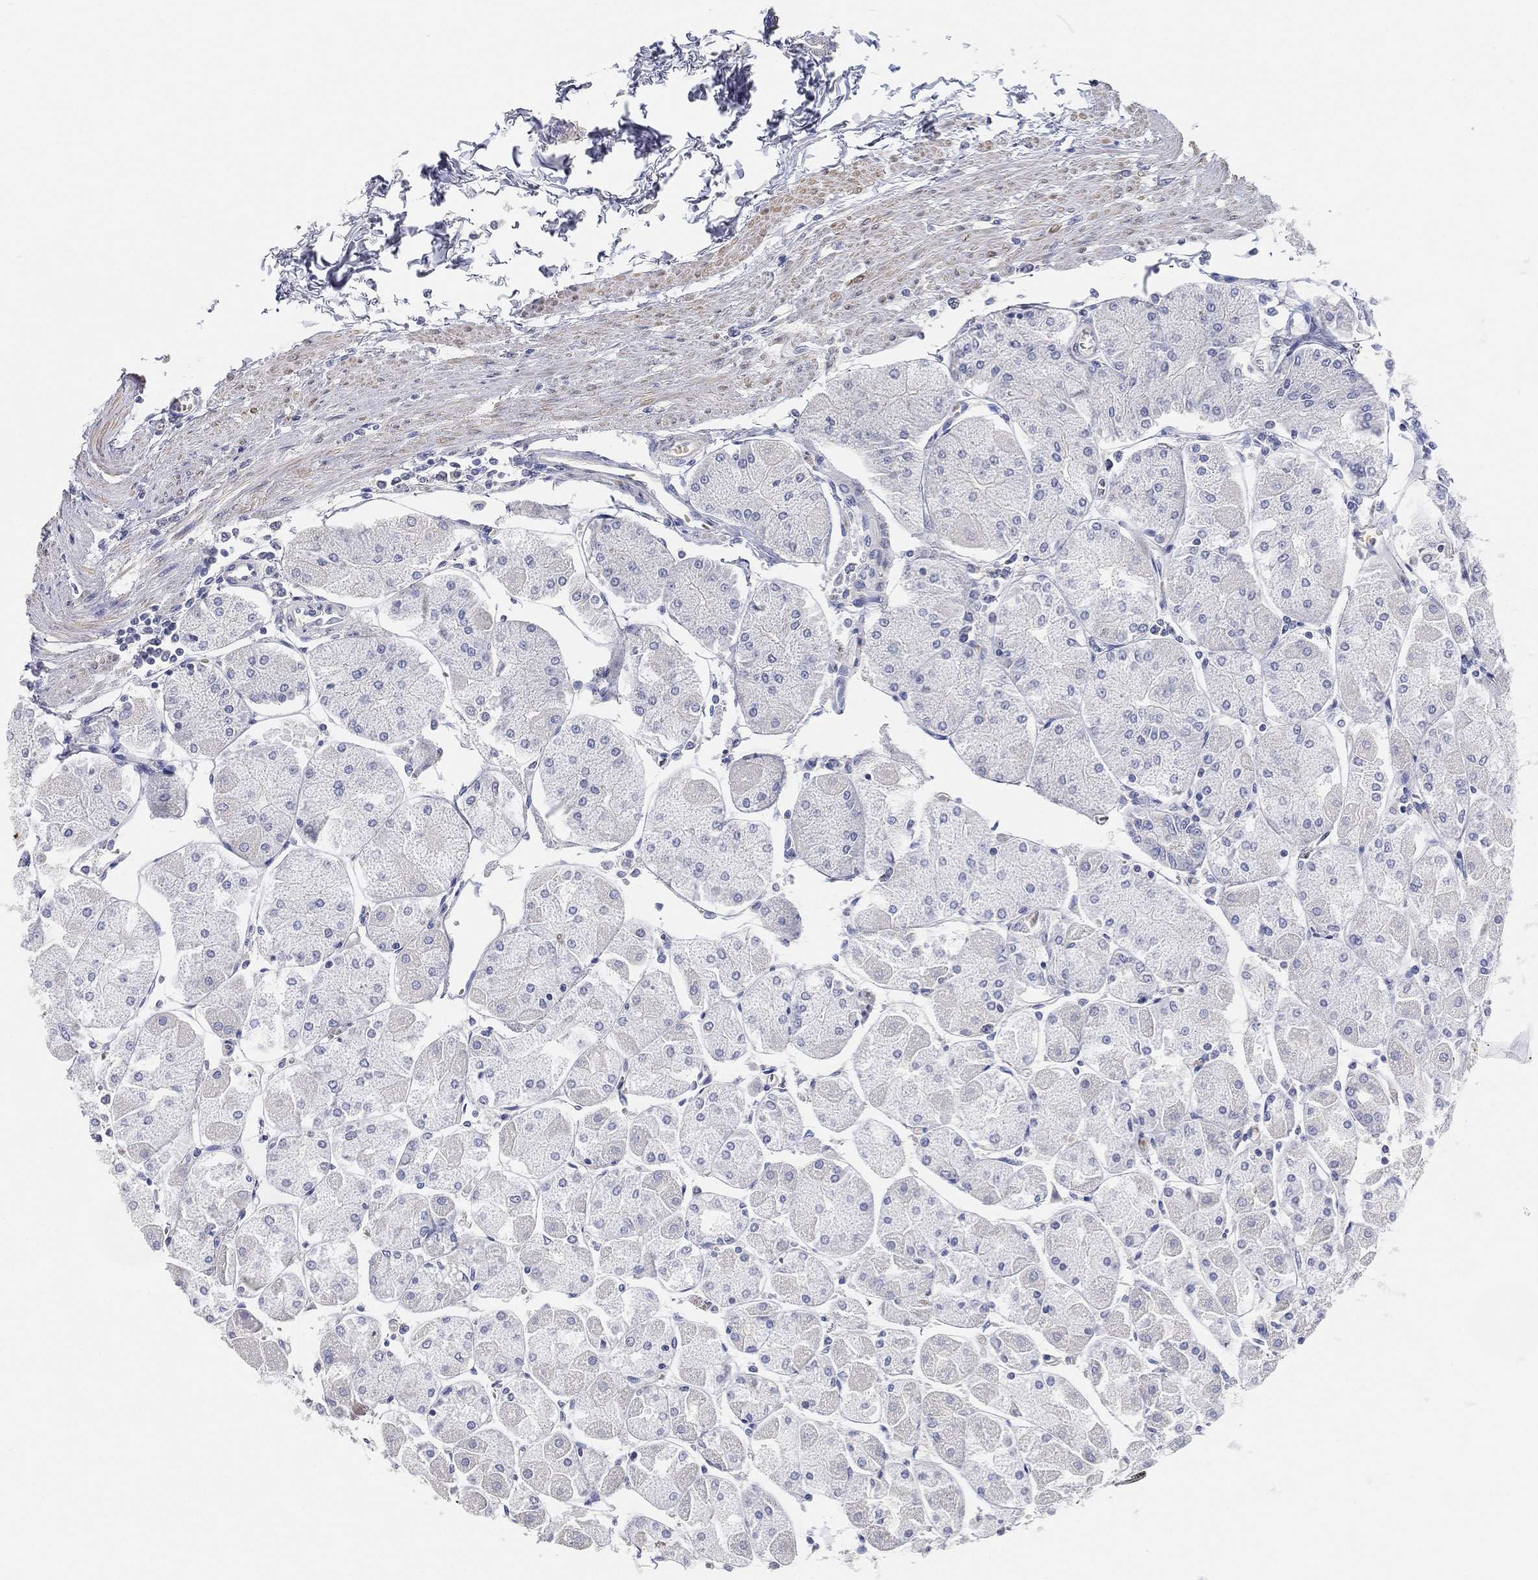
{"staining": {"intensity": "negative", "quantity": "none", "location": "none"}, "tissue": "stomach", "cell_type": "Glandular cells", "image_type": "normal", "snomed": [{"axis": "morphology", "description": "Normal tissue, NOS"}, {"axis": "topography", "description": "Stomach"}], "caption": "Image shows no protein positivity in glandular cells of normal stomach. The staining is performed using DAB brown chromogen with nuclei counter-stained in using hematoxylin.", "gene": "FAM187B", "patient": {"sex": "male", "age": 70}}